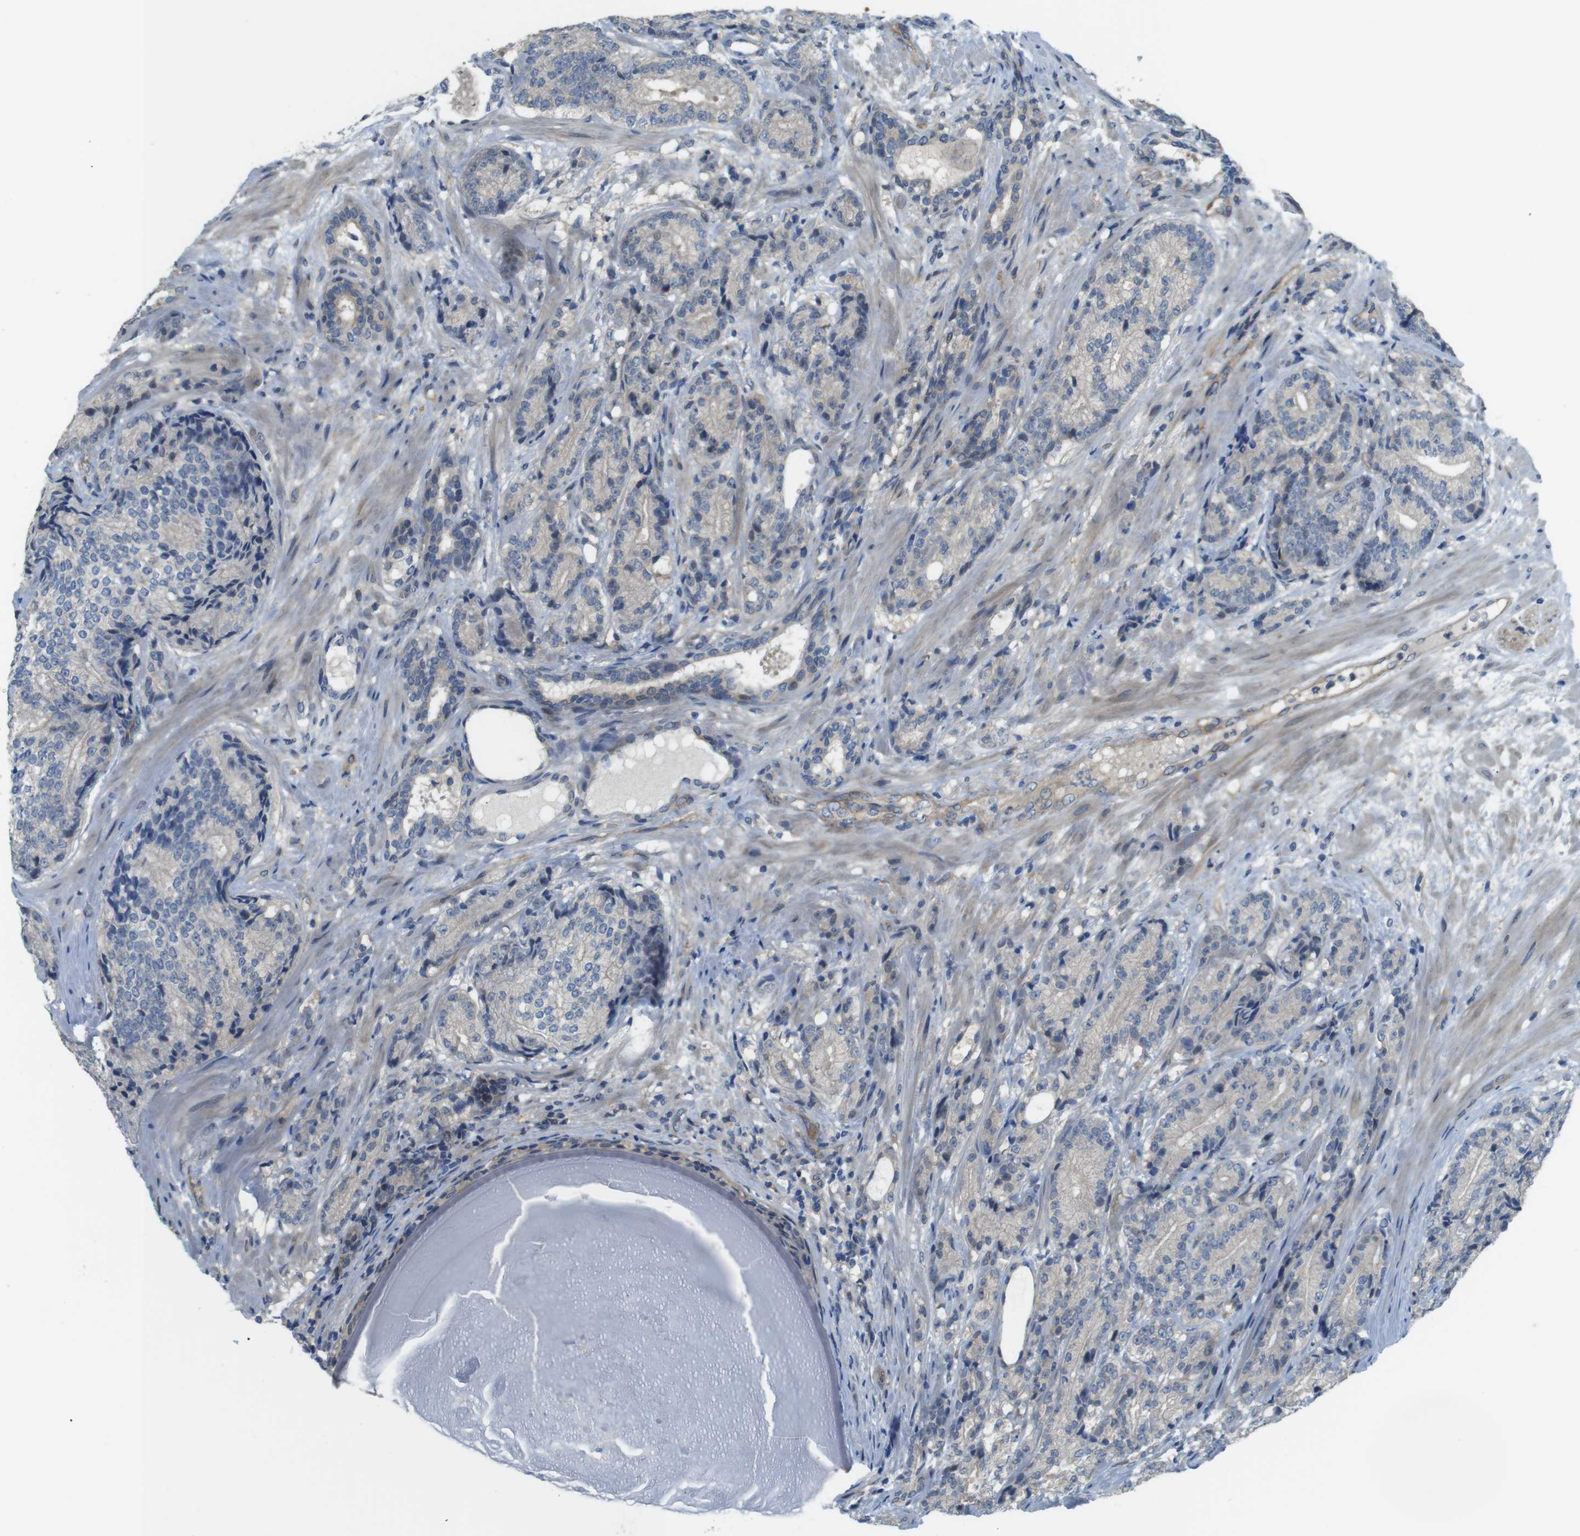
{"staining": {"intensity": "negative", "quantity": "none", "location": "none"}, "tissue": "prostate cancer", "cell_type": "Tumor cells", "image_type": "cancer", "snomed": [{"axis": "morphology", "description": "Adenocarcinoma, High grade"}, {"axis": "topography", "description": "Prostate"}], "caption": "Prostate cancer stained for a protein using IHC shows no expression tumor cells.", "gene": "ABHD15", "patient": {"sex": "male", "age": 61}}